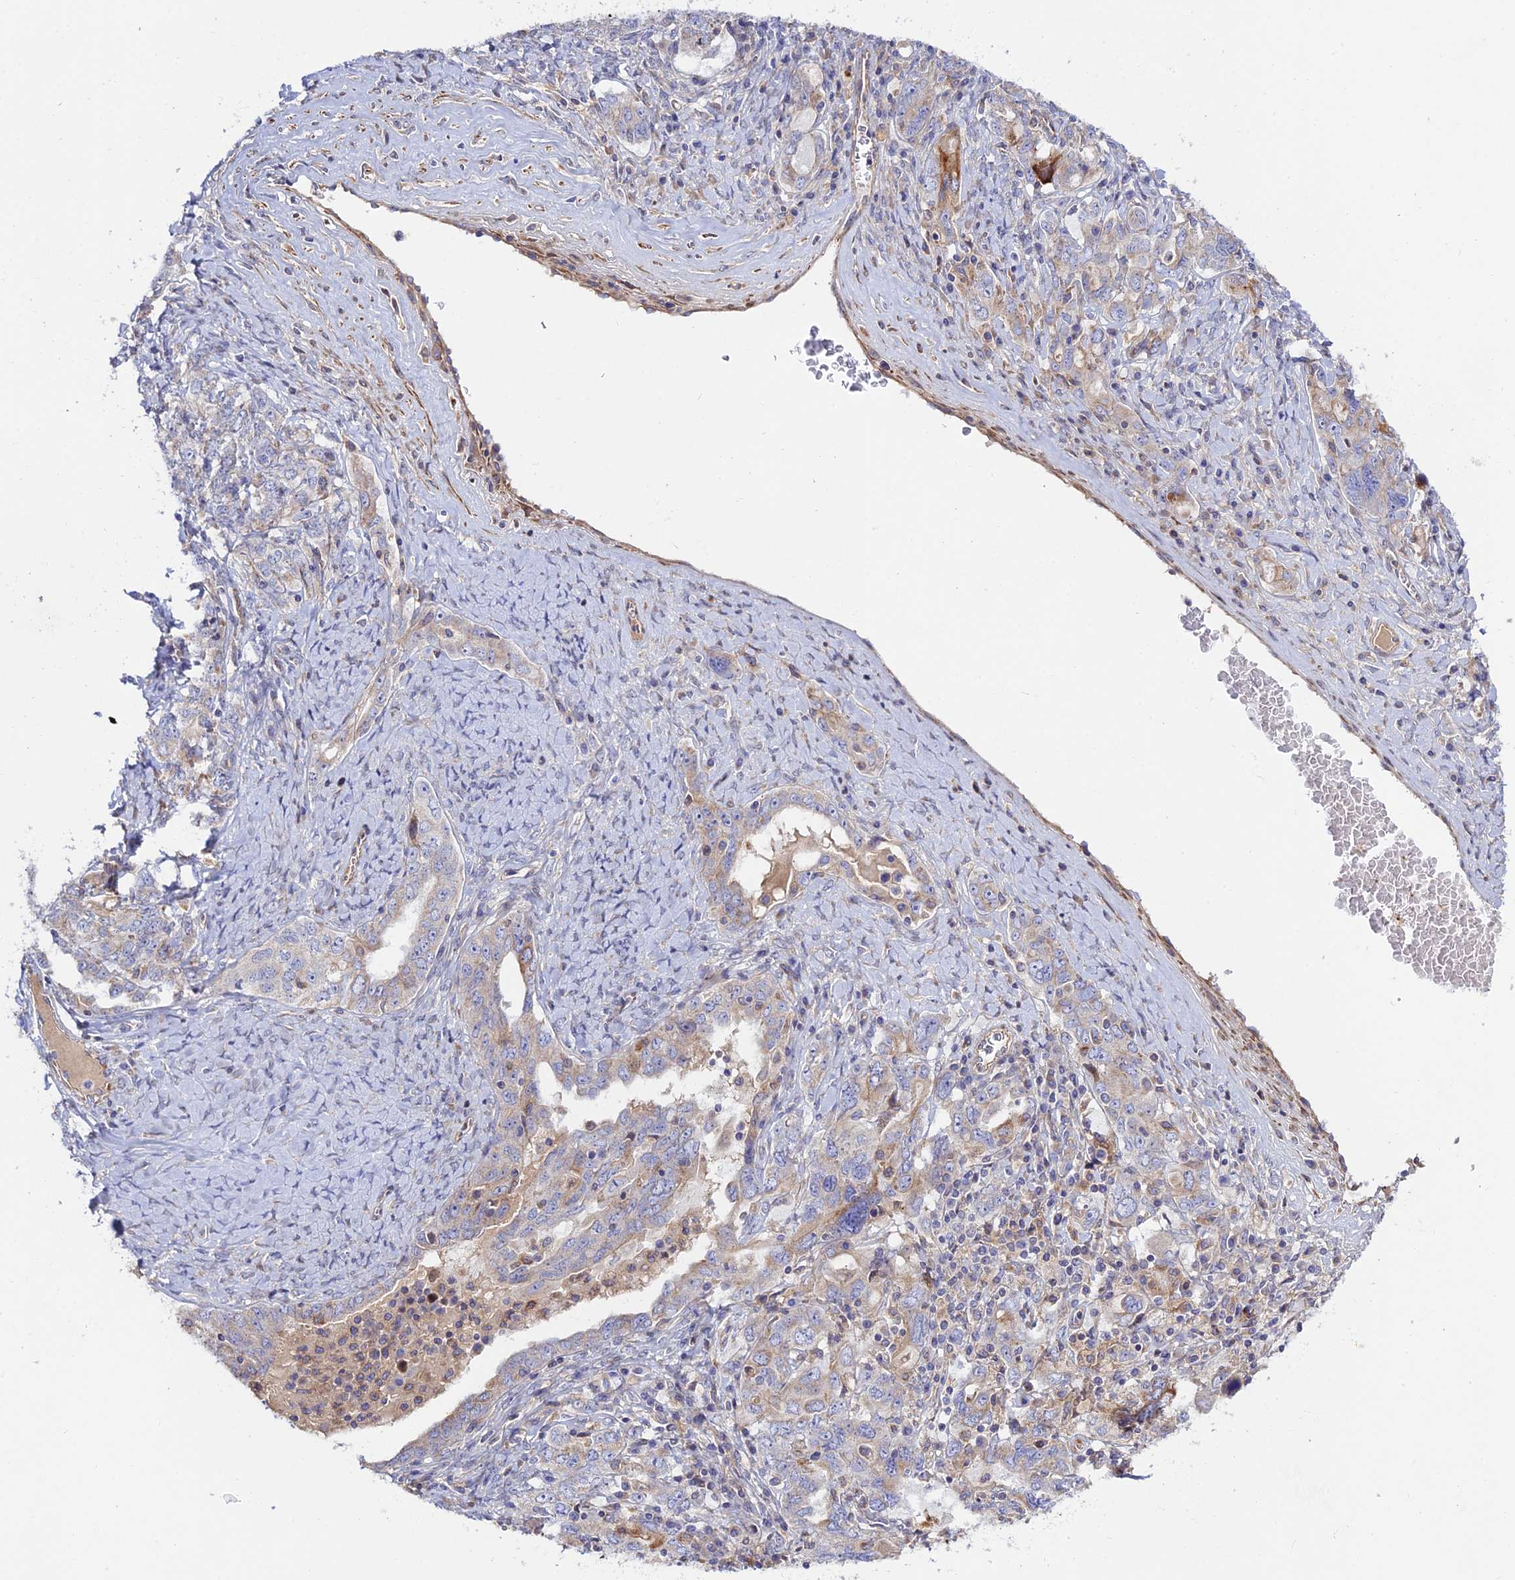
{"staining": {"intensity": "moderate", "quantity": "<25%", "location": "cytoplasmic/membranous"}, "tissue": "ovarian cancer", "cell_type": "Tumor cells", "image_type": "cancer", "snomed": [{"axis": "morphology", "description": "Carcinoma, endometroid"}, {"axis": "topography", "description": "Ovary"}], "caption": "Brown immunohistochemical staining in ovarian endometroid carcinoma shows moderate cytoplasmic/membranous staining in approximately <25% of tumor cells.", "gene": "ARL6IP1", "patient": {"sex": "female", "age": 62}}